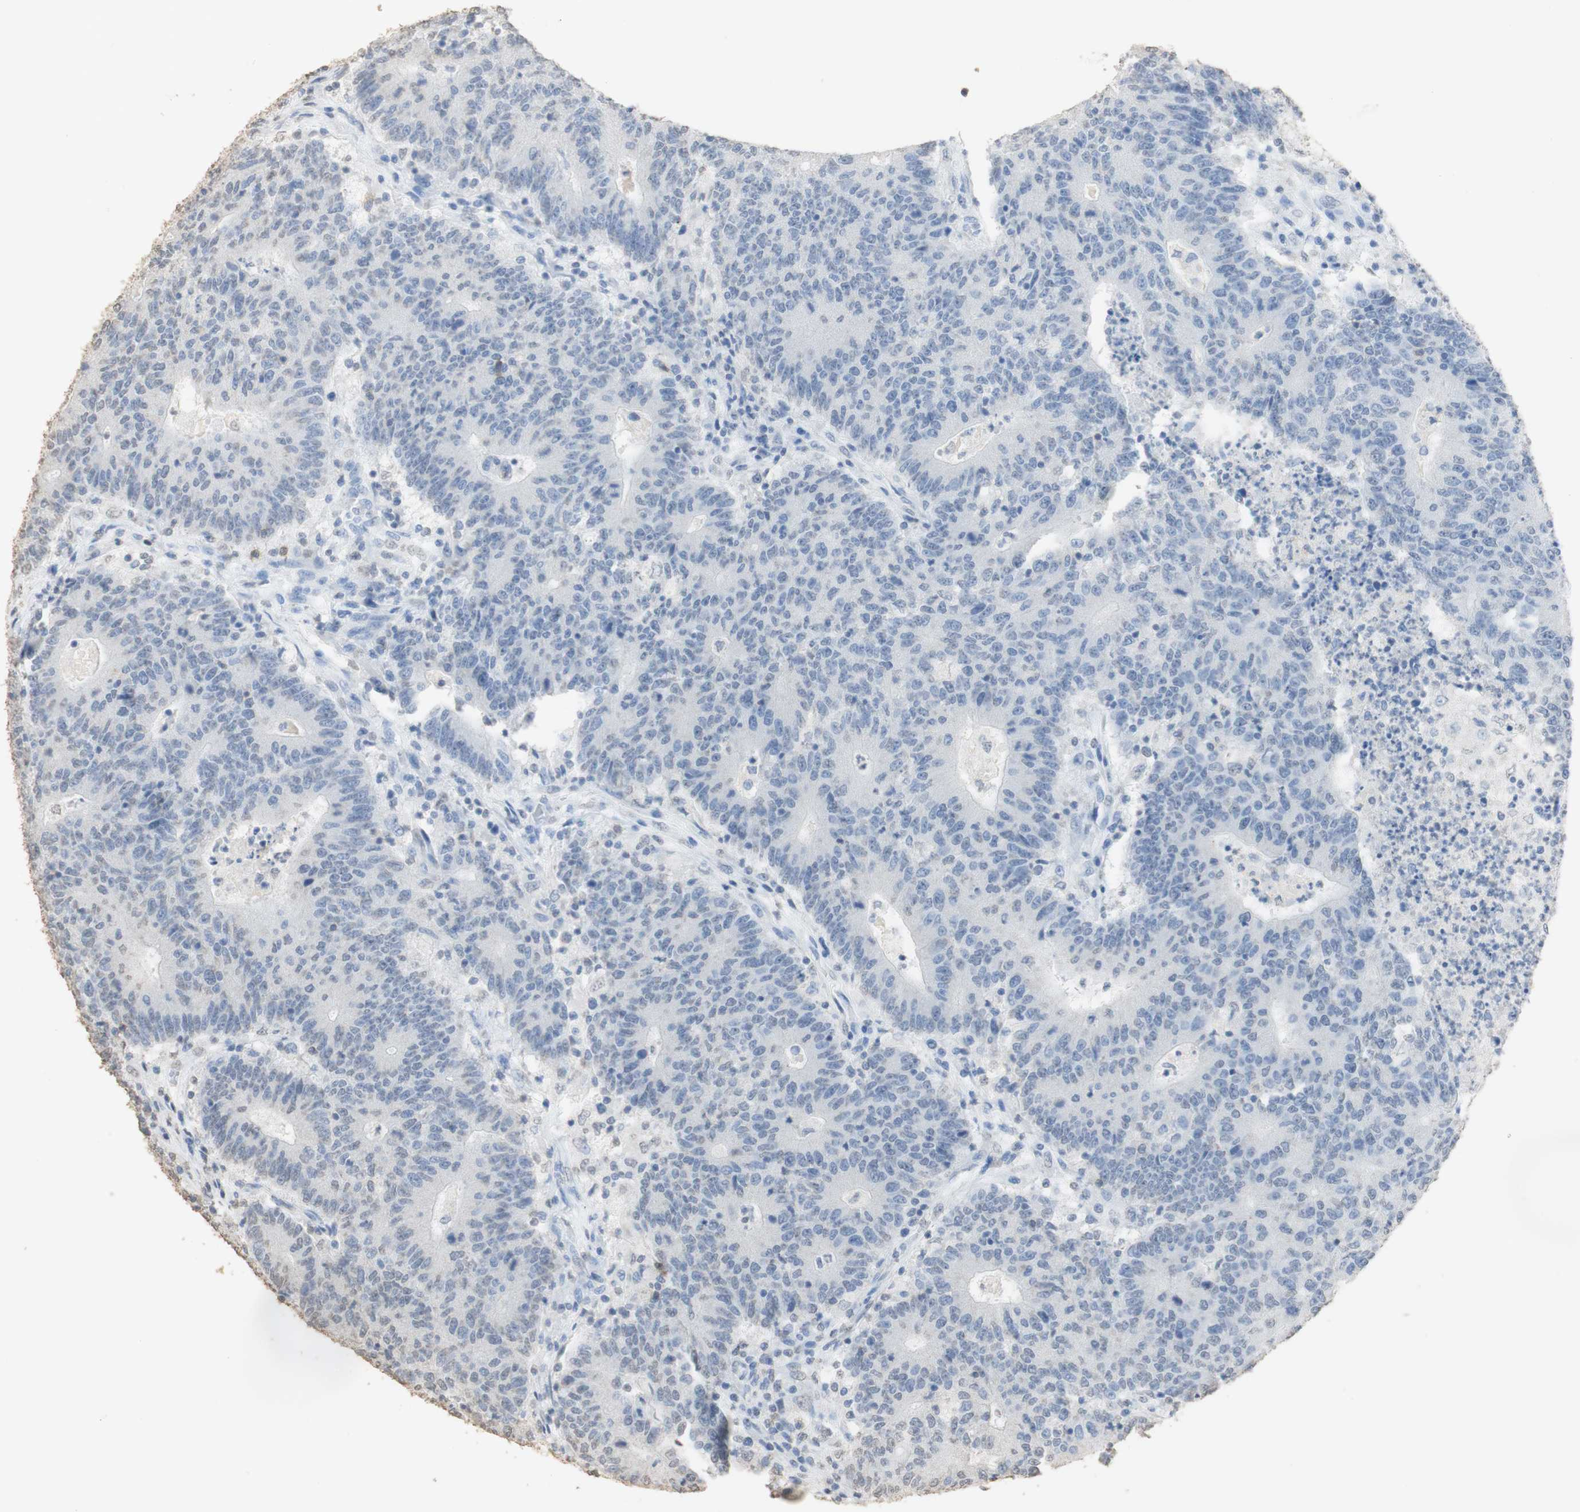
{"staining": {"intensity": "negative", "quantity": "none", "location": "none"}, "tissue": "colorectal cancer", "cell_type": "Tumor cells", "image_type": "cancer", "snomed": [{"axis": "morphology", "description": "Normal tissue, NOS"}, {"axis": "morphology", "description": "Adenocarcinoma, NOS"}, {"axis": "topography", "description": "Colon"}], "caption": "Tumor cells show no significant positivity in colorectal adenocarcinoma.", "gene": "L1CAM", "patient": {"sex": "female", "age": 75}}